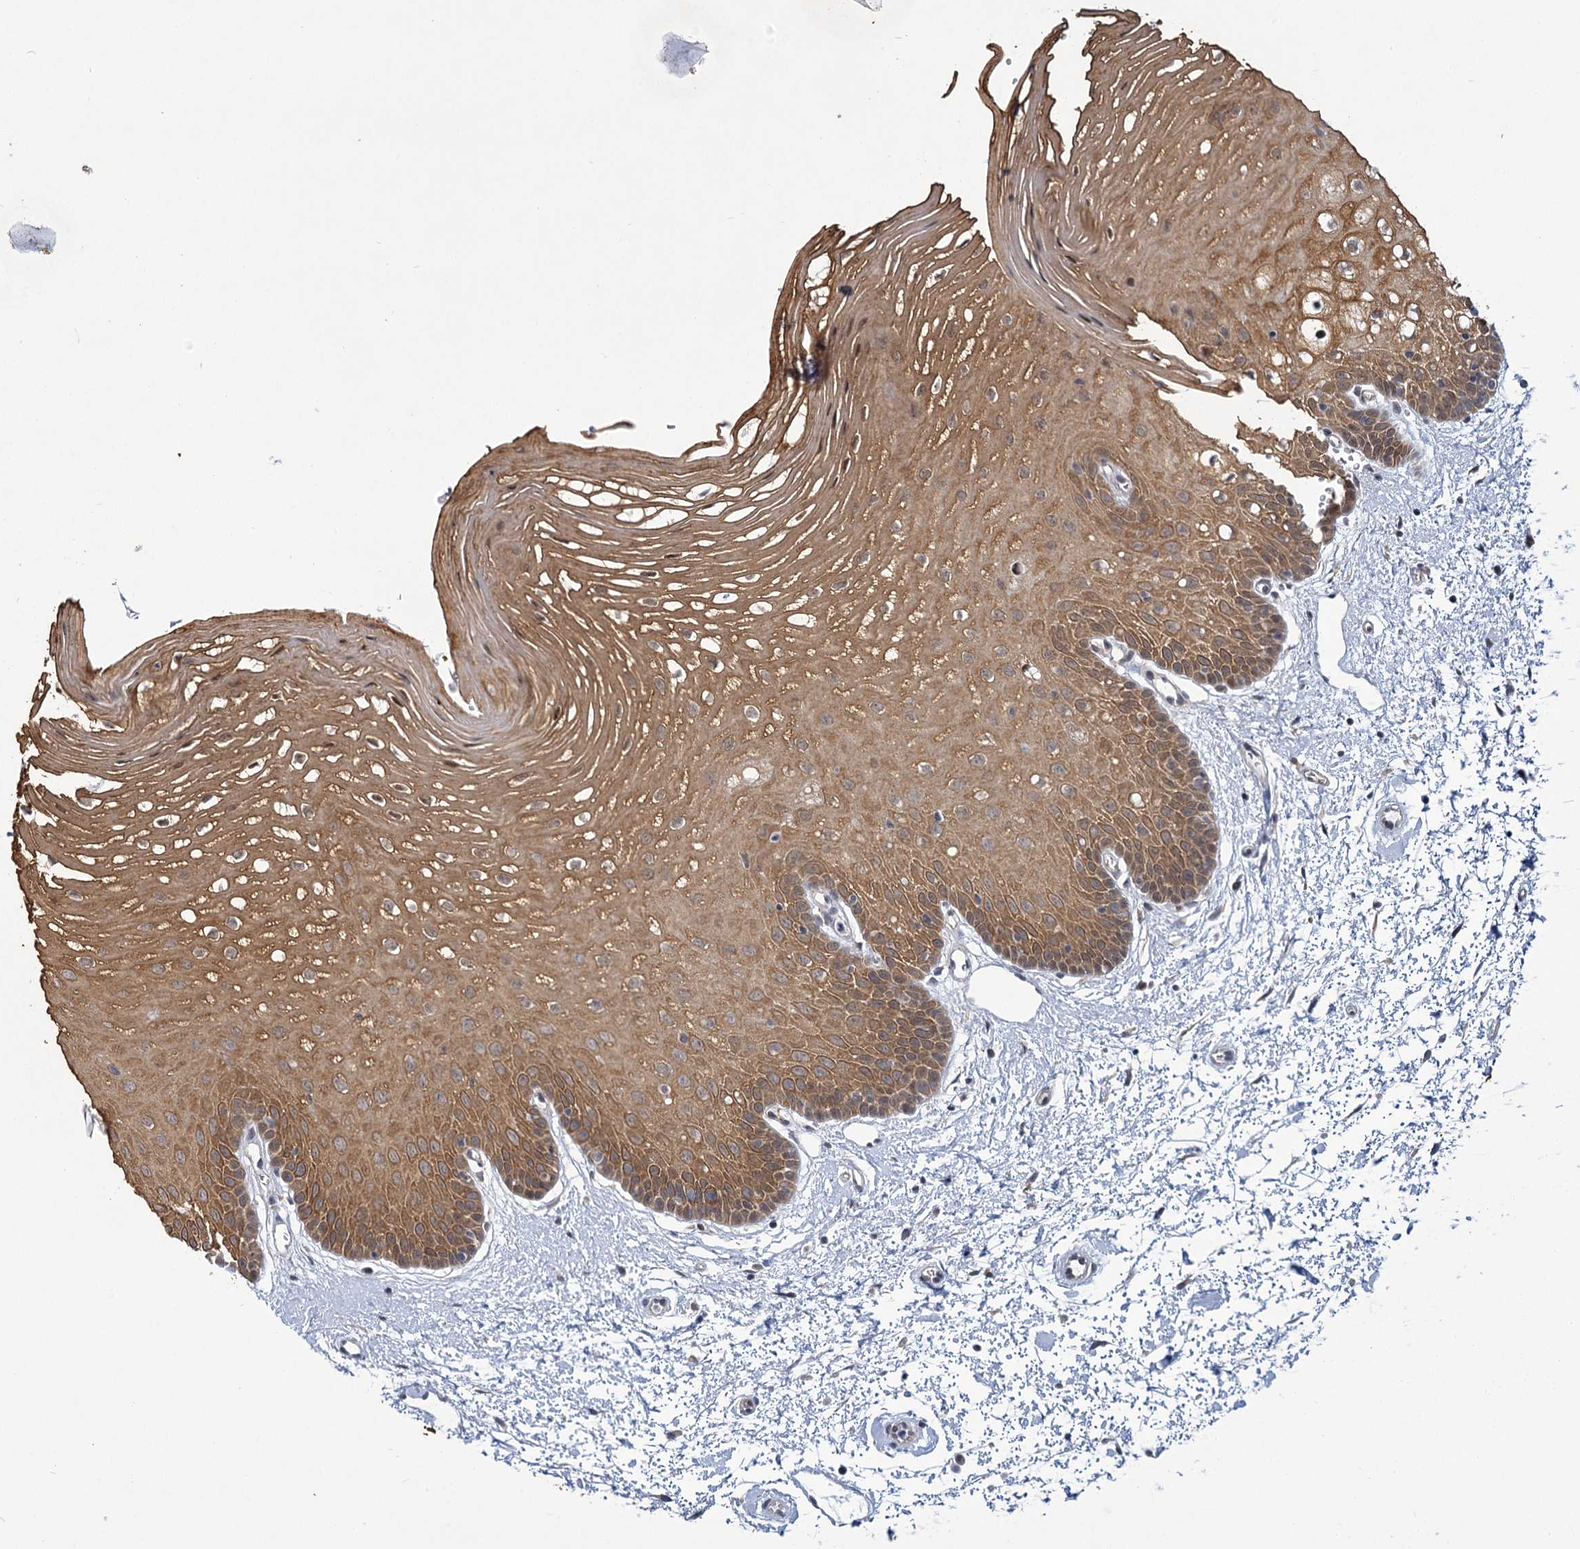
{"staining": {"intensity": "moderate", "quantity": ">75%", "location": "cytoplasmic/membranous"}, "tissue": "oral mucosa", "cell_type": "Squamous epithelial cells", "image_type": "normal", "snomed": [{"axis": "morphology", "description": "Normal tissue, NOS"}, {"axis": "topography", "description": "Oral tissue"}, {"axis": "topography", "description": "Tounge, NOS"}], "caption": "An image showing moderate cytoplasmic/membranous staining in about >75% of squamous epithelial cells in unremarkable oral mucosa, as visualized by brown immunohistochemical staining.", "gene": "MBLAC2", "patient": {"sex": "female", "age": 73}}